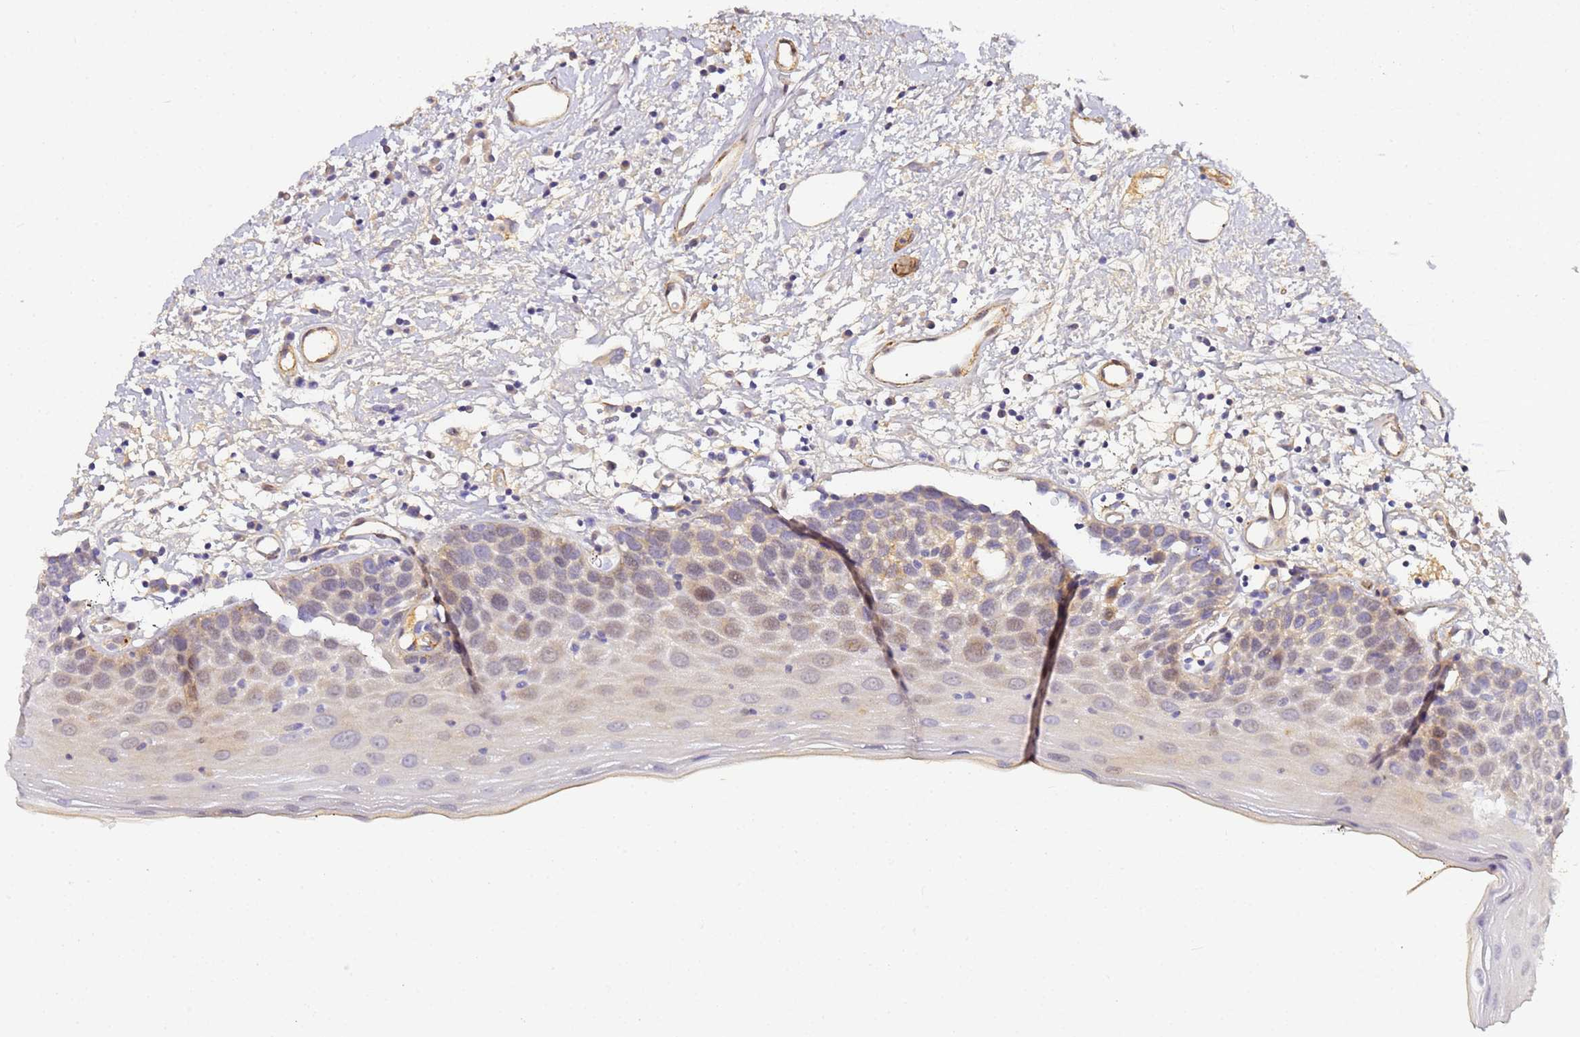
{"staining": {"intensity": "weak", "quantity": "25%-75%", "location": "cytoplasmic/membranous,nuclear"}, "tissue": "oral mucosa", "cell_type": "Squamous epithelial cells", "image_type": "normal", "snomed": [{"axis": "morphology", "description": "Normal tissue, NOS"}, {"axis": "topography", "description": "Oral tissue"}], "caption": "The micrograph shows immunohistochemical staining of normal oral mucosa. There is weak cytoplasmic/membranous,nuclear staining is identified in about 25%-75% of squamous epithelial cells. Nuclei are stained in blue.", "gene": "CFHR1", "patient": {"sex": "male", "age": 74}}